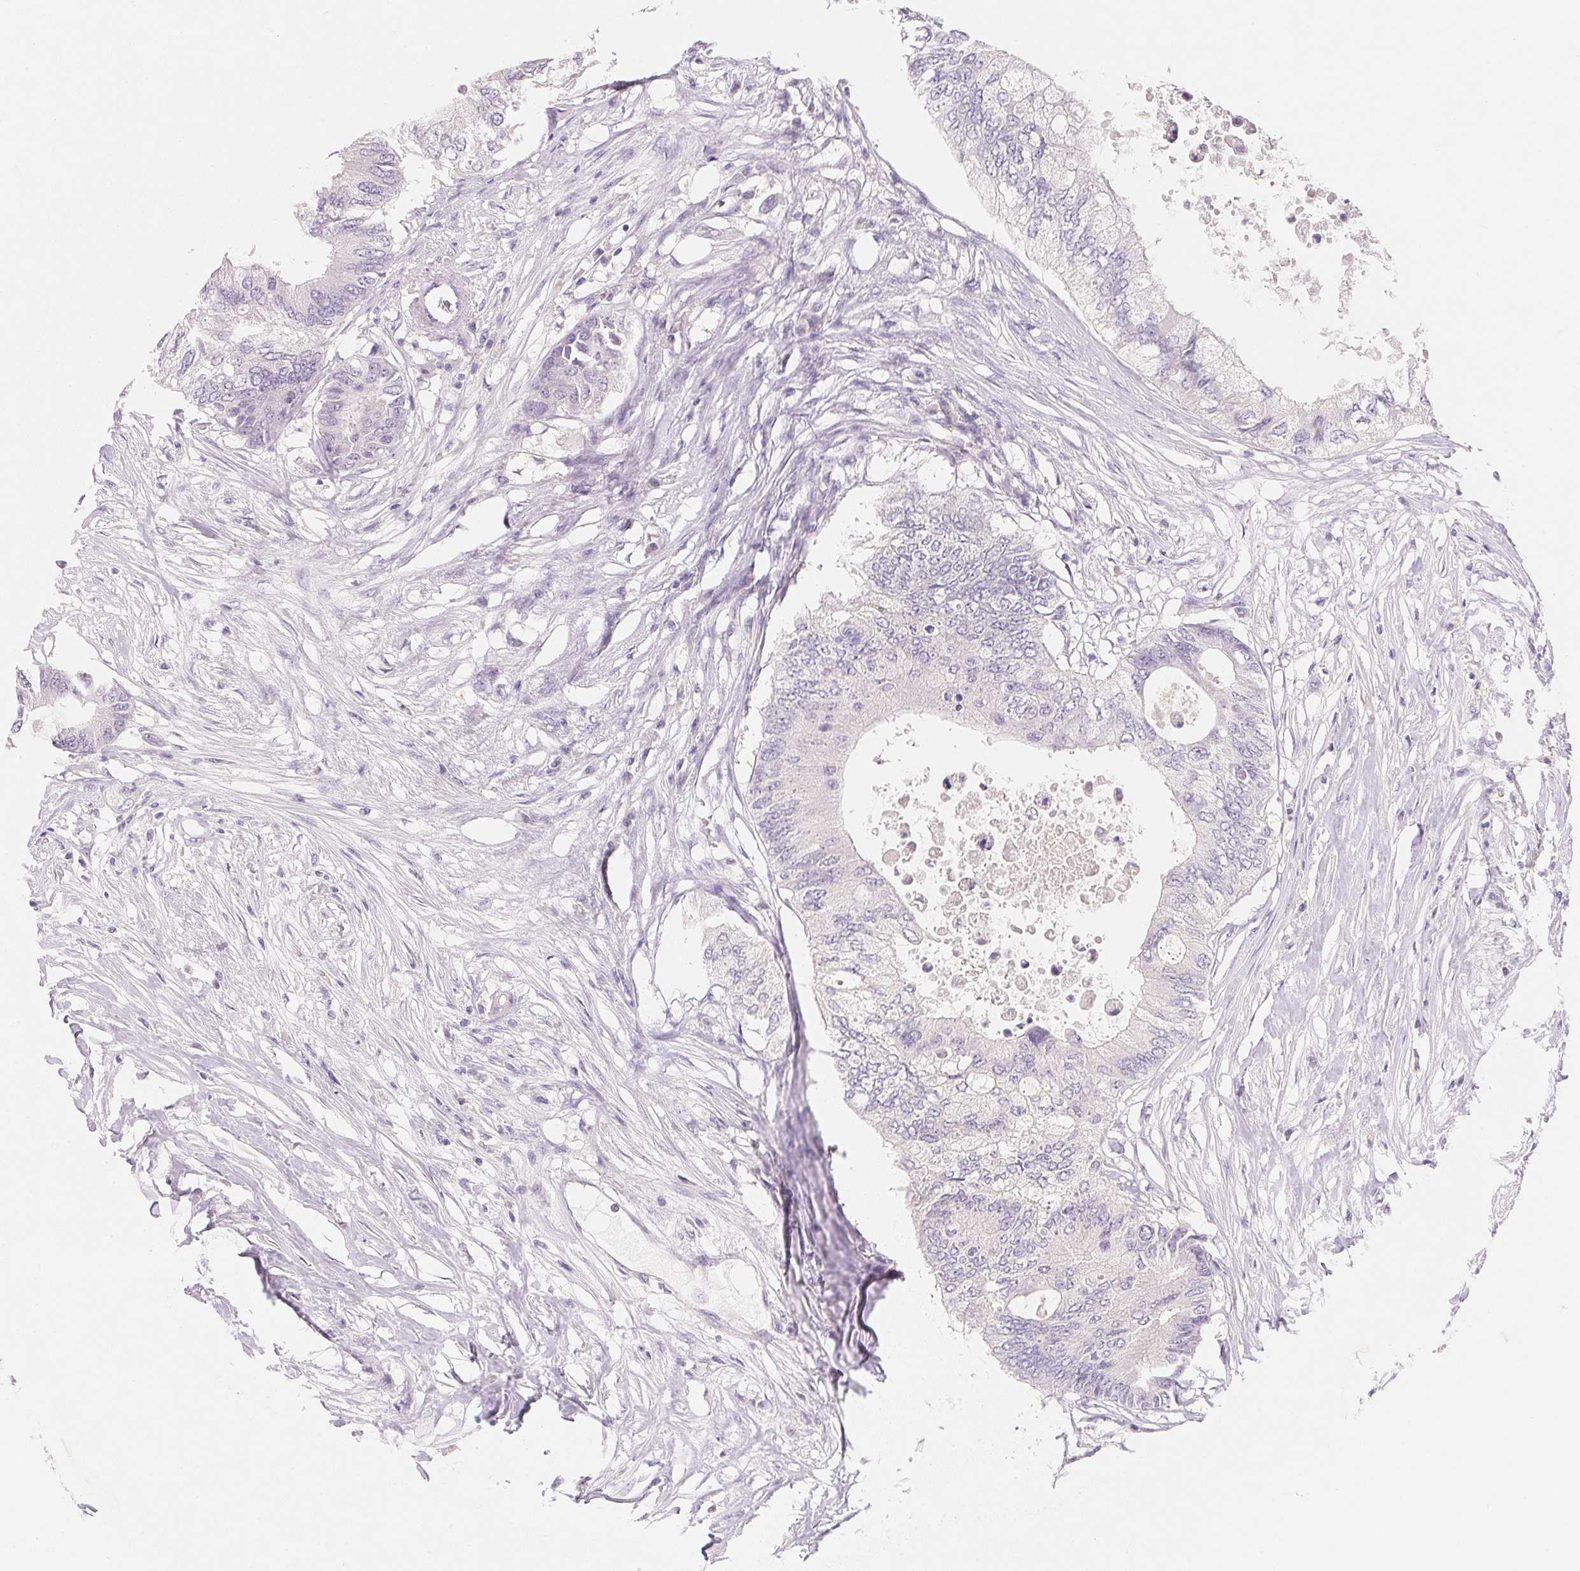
{"staining": {"intensity": "negative", "quantity": "none", "location": "none"}, "tissue": "colorectal cancer", "cell_type": "Tumor cells", "image_type": "cancer", "snomed": [{"axis": "morphology", "description": "Adenocarcinoma, NOS"}, {"axis": "topography", "description": "Colon"}], "caption": "Tumor cells show no significant protein staining in colorectal adenocarcinoma.", "gene": "MCOLN3", "patient": {"sex": "male", "age": 71}}